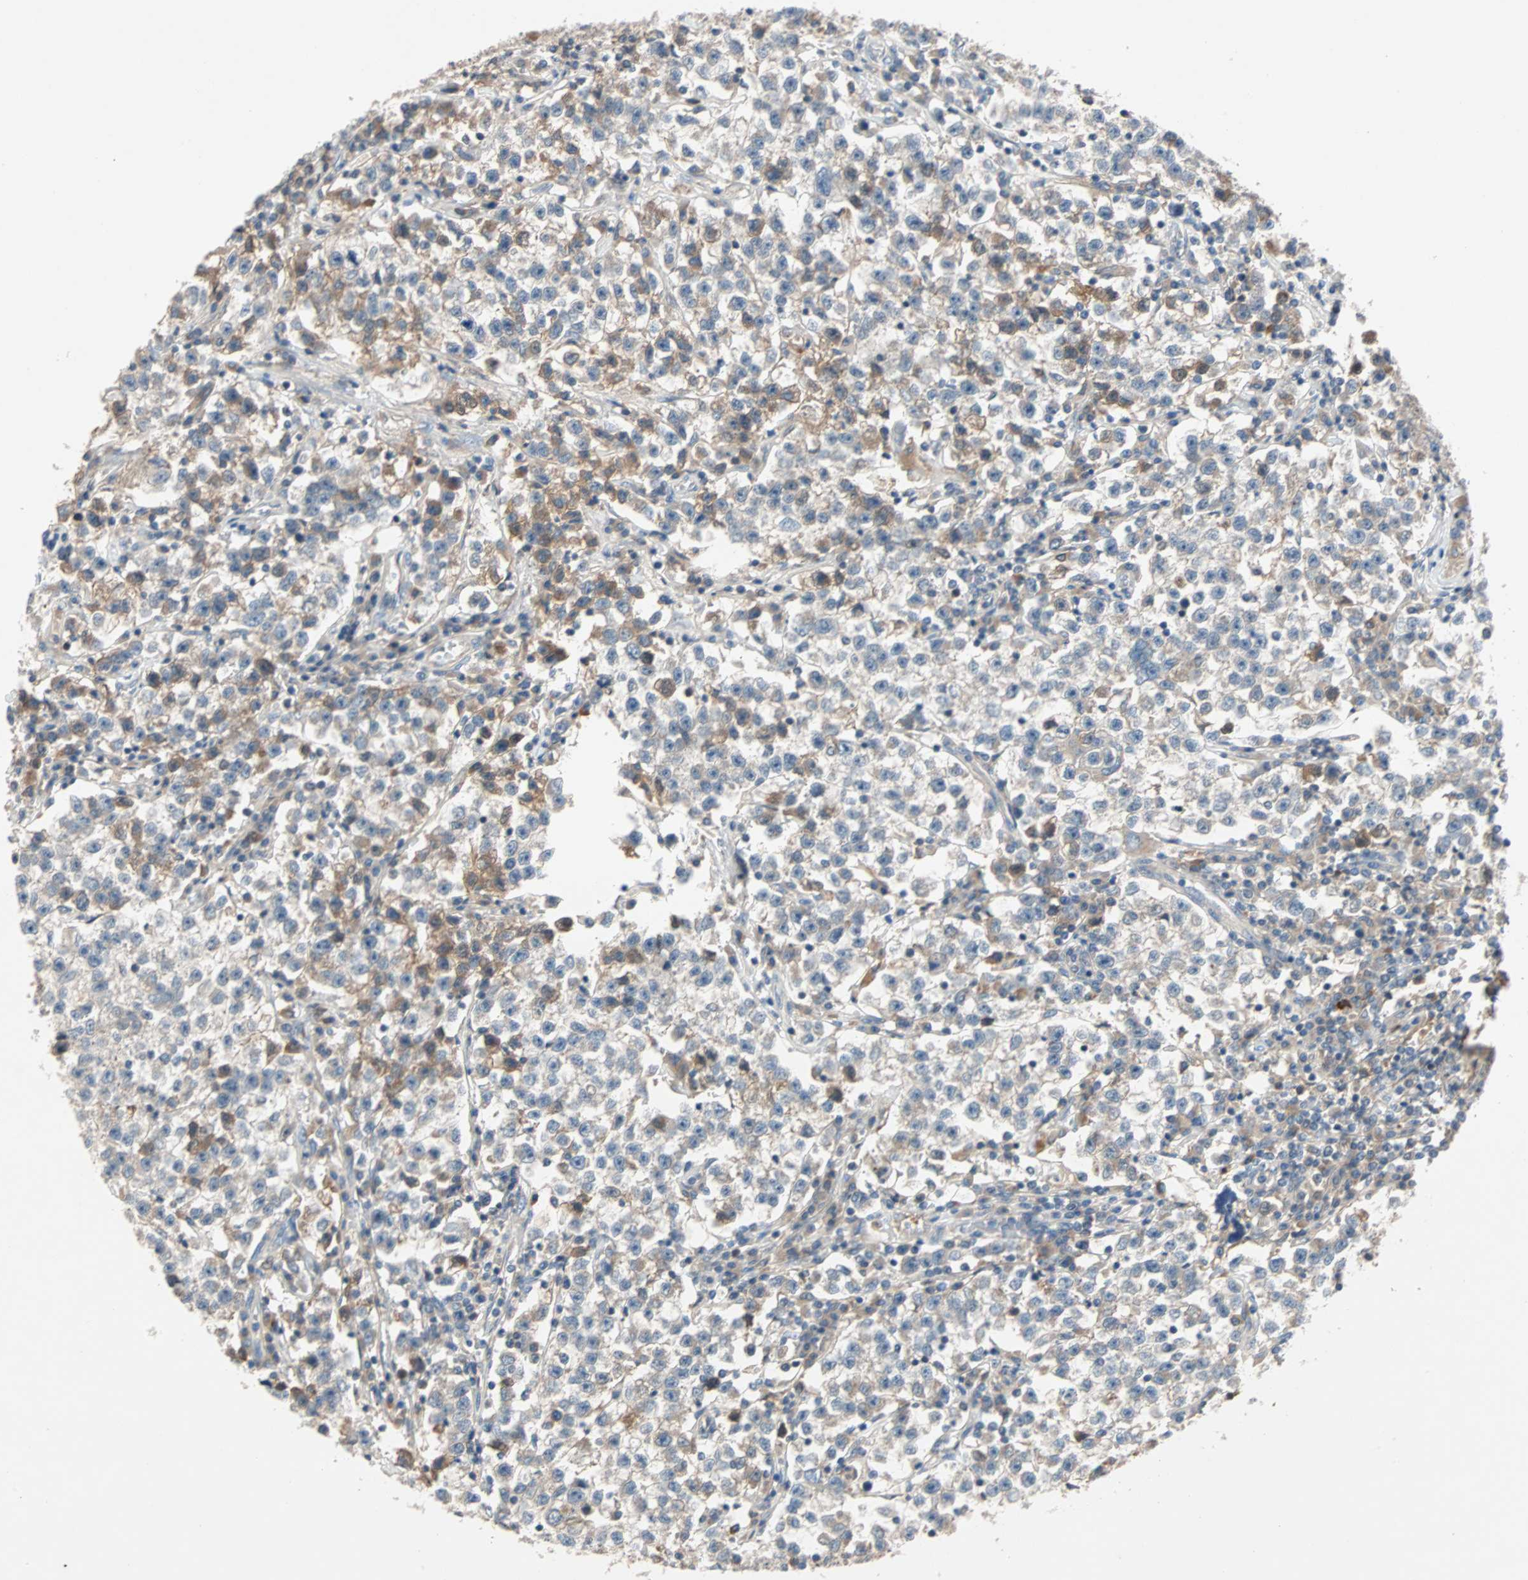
{"staining": {"intensity": "negative", "quantity": "none", "location": "none"}, "tissue": "testis cancer", "cell_type": "Tumor cells", "image_type": "cancer", "snomed": [{"axis": "morphology", "description": "Seminoma, NOS"}, {"axis": "topography", "description": "Testis"}], "caption": "The histopathology image displays no significant expression in tumor cells of seminoma (testis).", "gene": "MAP4K1", "patient": {"sex": "male", "age": 22}}